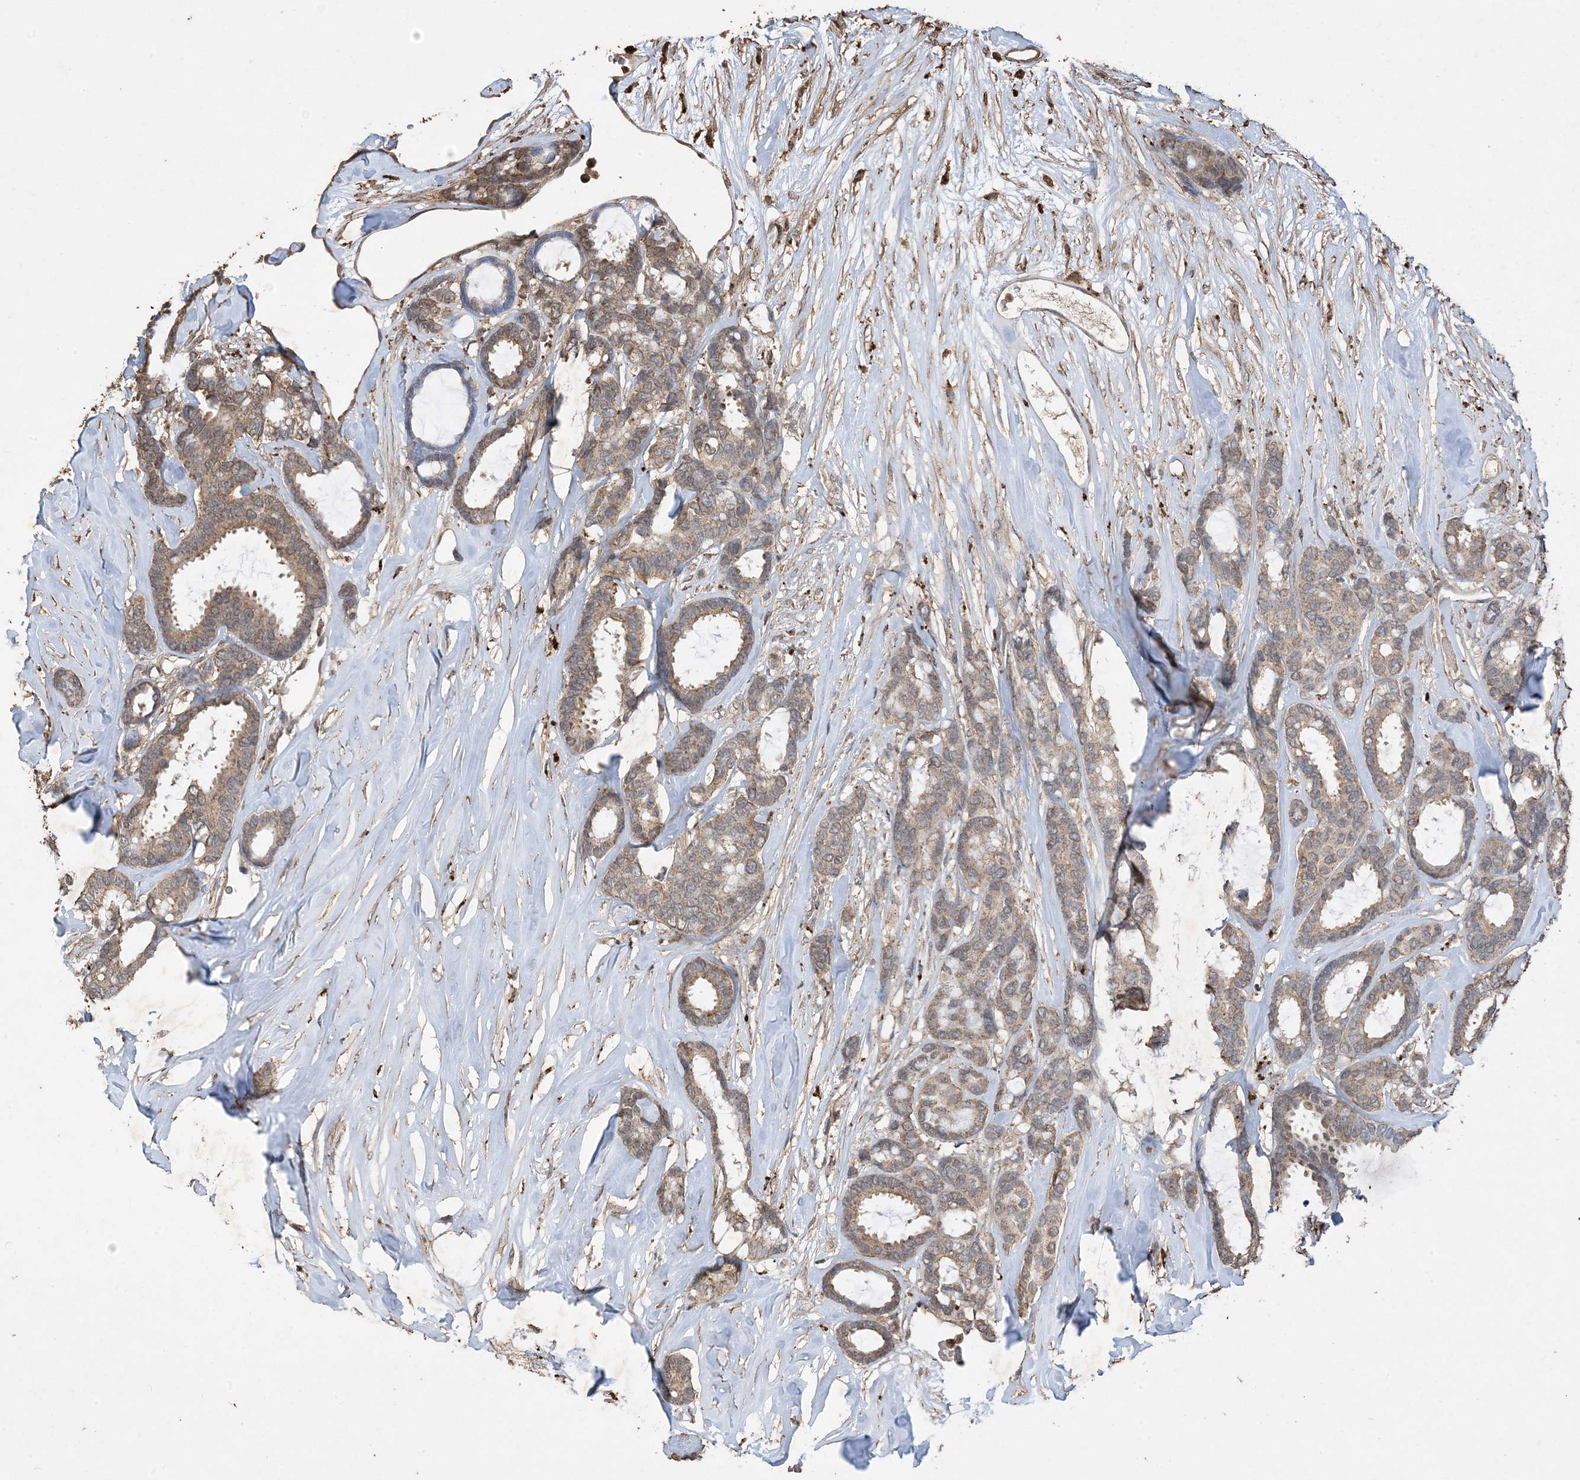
{"staining": {"intensity": "weak", "quantity": ">75%", "location": "cytoplasmic/membranous"}, "tissue": "breast cancer", "cell_type": "Tumor cells", "image_type": "cancer", "snomed": [{"axis": "morphology", "description": "Duct carcinoma"}, {"axis": "topography", "description": "Breast"}], "caption": "Immunohistochemical staining of breast cancer demonstrates low levels of weak cytoplasmic/membranous staining in approximately >75% of tumor cells.", "gene": "HPS4", "patient": {"sex": "female", "age": 87}}